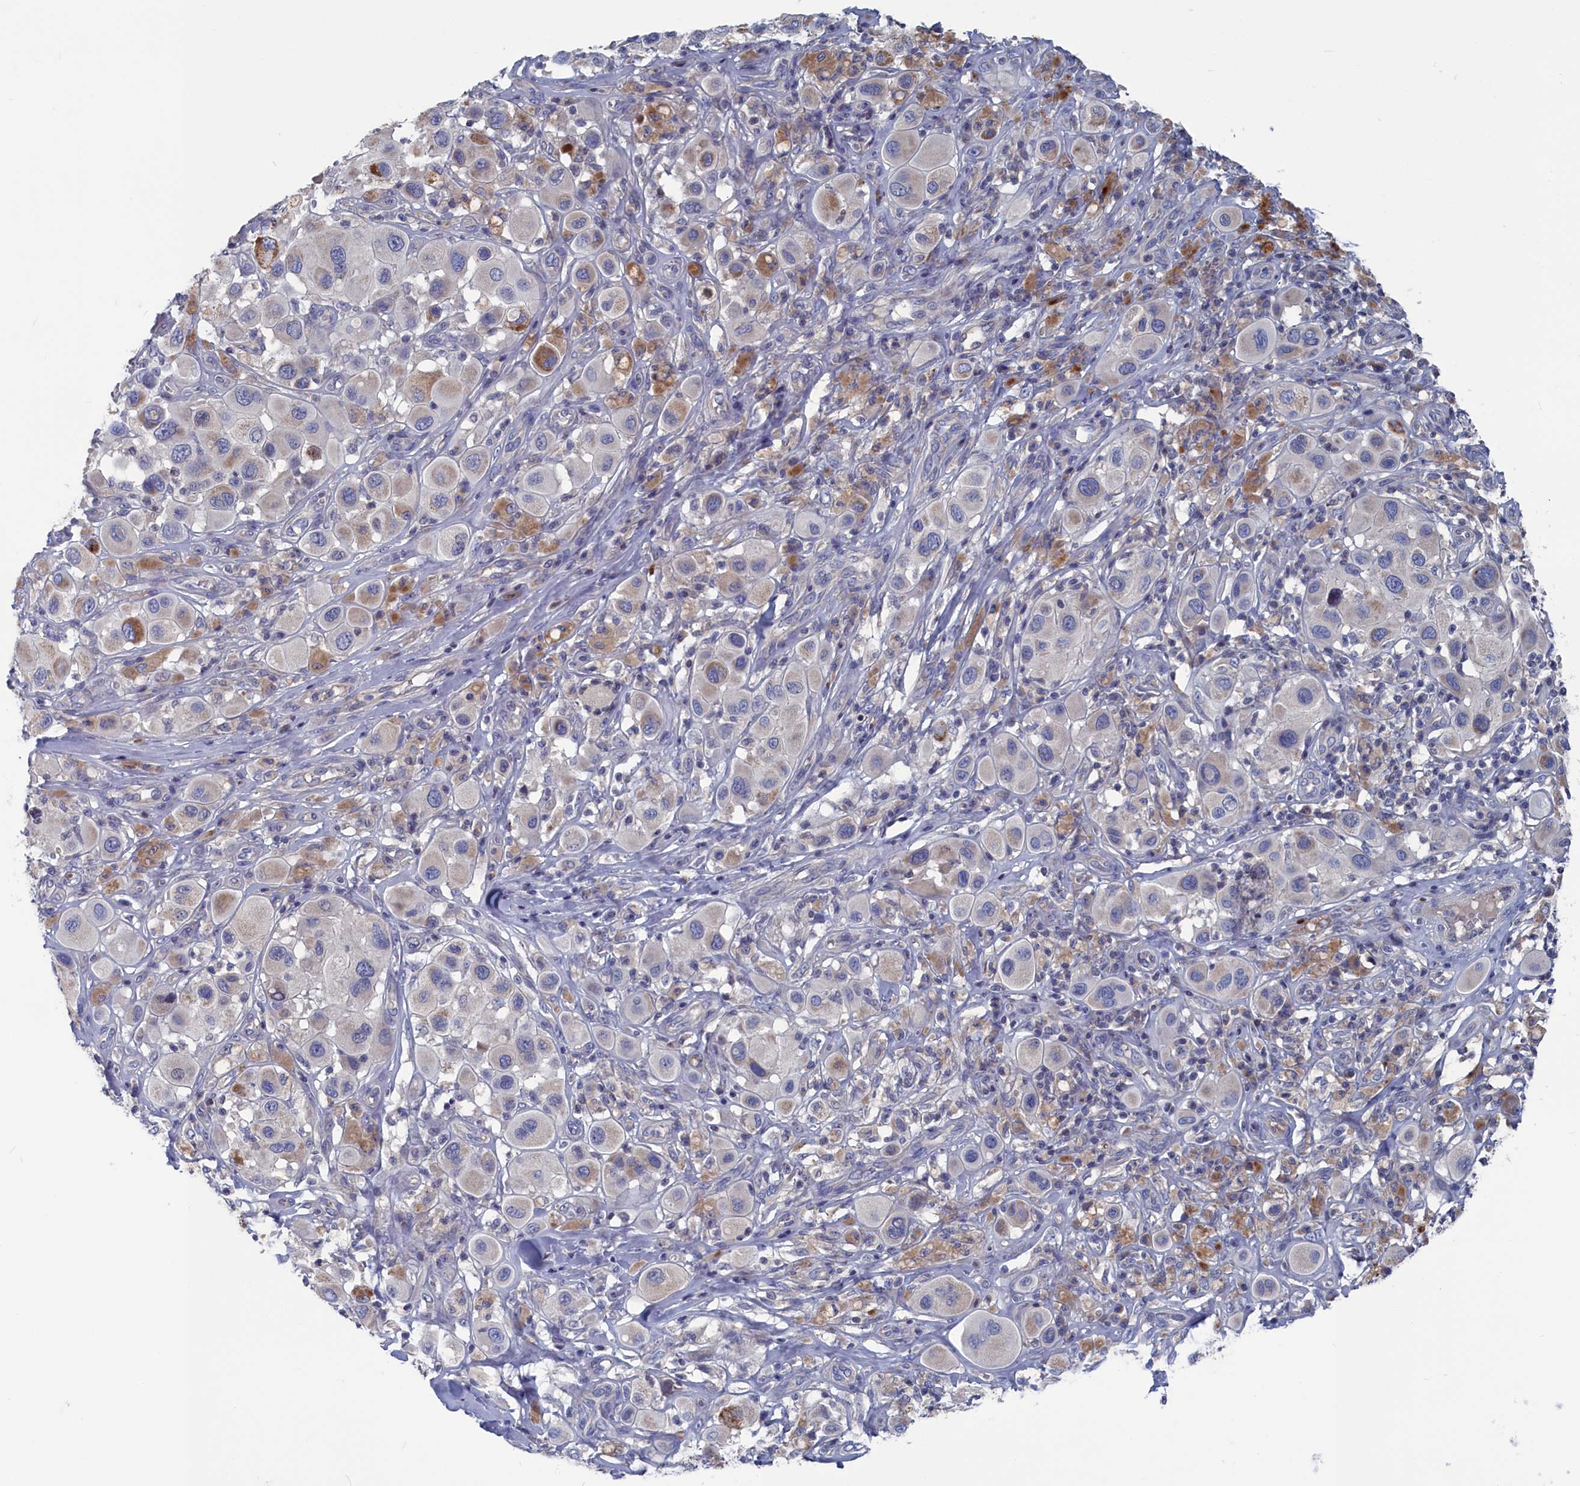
{"staining": {"intensity": "moderate", "quantity": "<25%", "location": "cytoplasmic/membranous"}, "tissue": "melanoma", "cell_type": "Tumor cells", "image_type": "cancer", "snomed": [{"axis": "morphology", "description": "Malignant melanoma, Metastatic site"}, {"axis": "topography", "description": "Skin"}], "caption": "A brown stain shows moderate cytoplasmic/membranous expression of a protein in melanoma tumor cells.", "gene": "CEND1", "patient": {"sex": "male", "age": 41}}